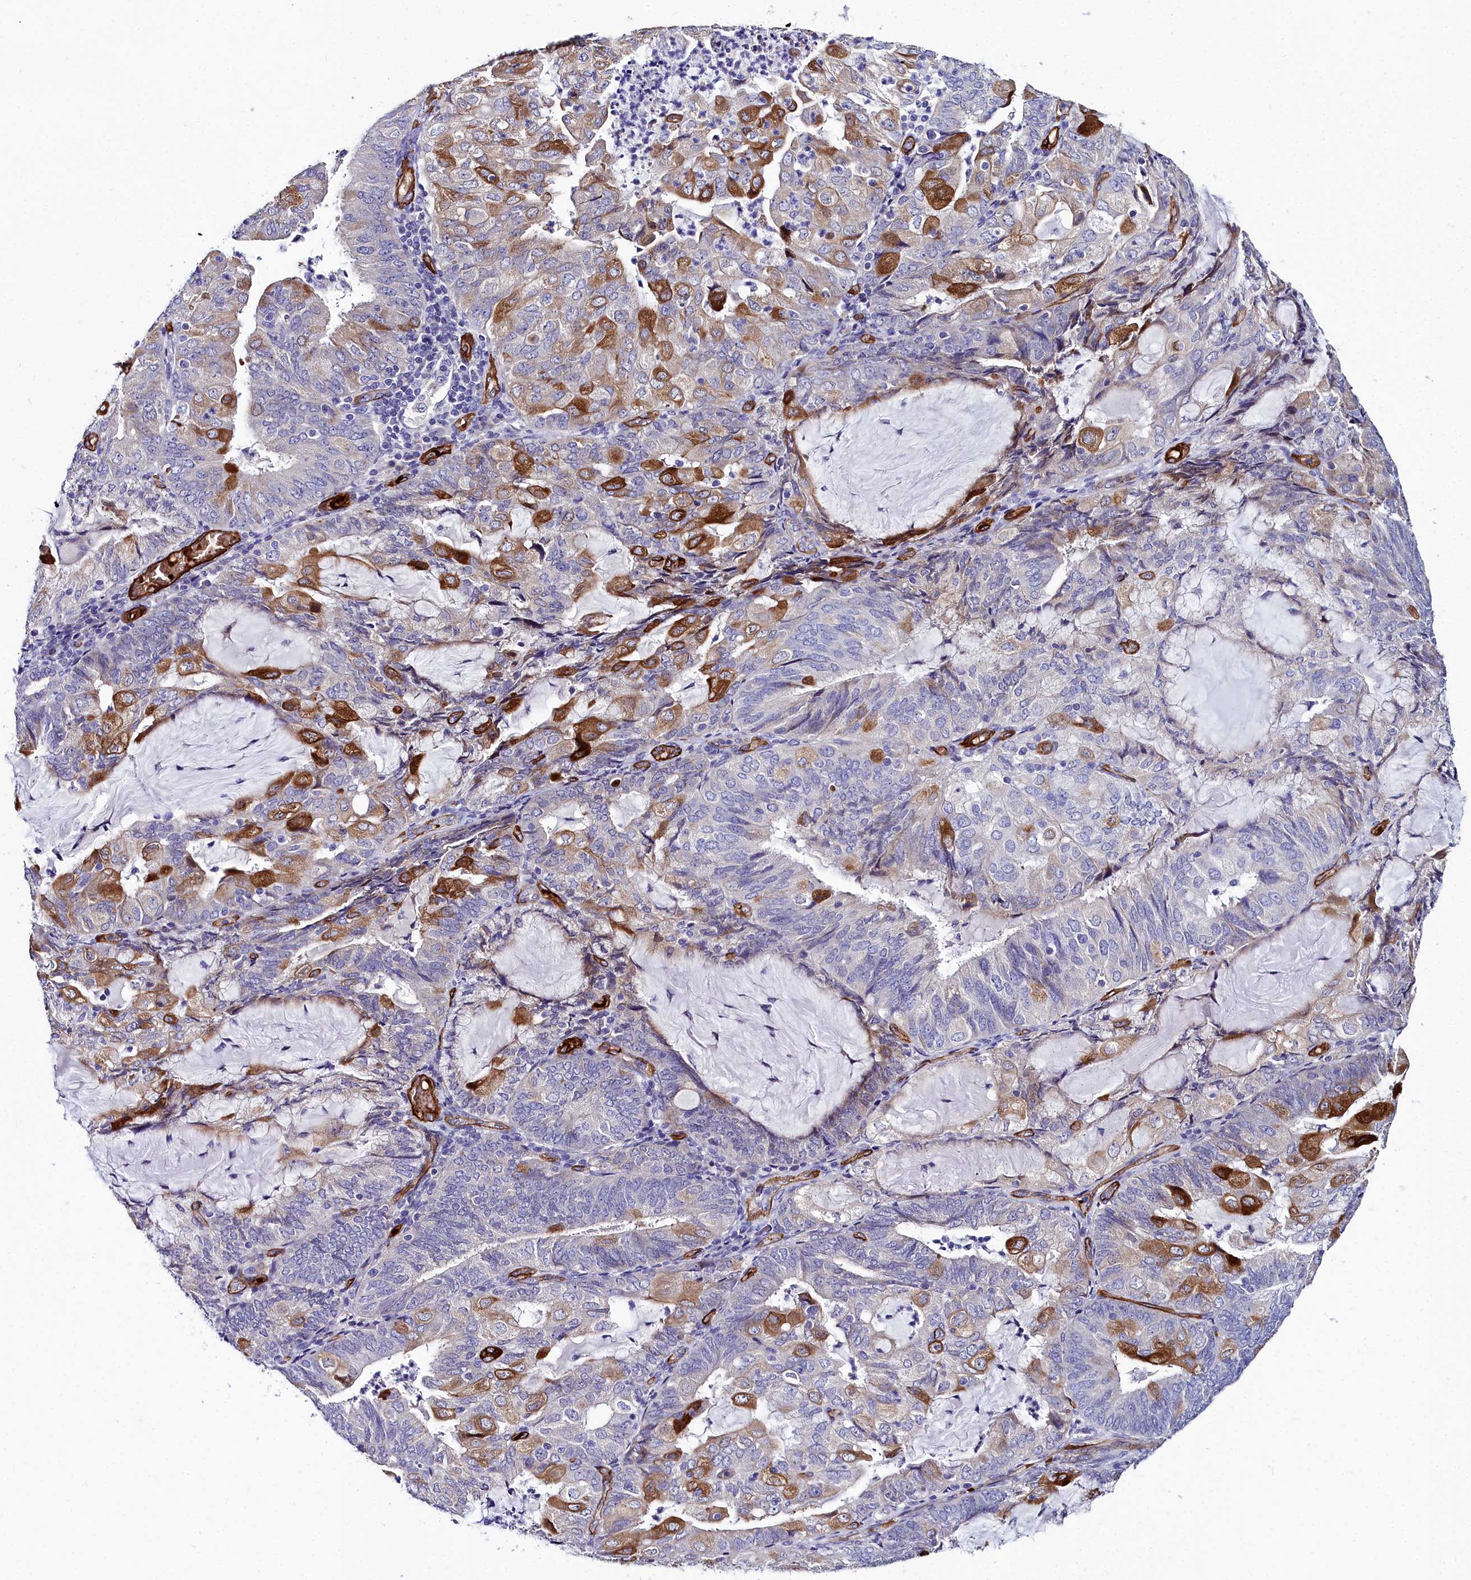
{"staining": {"intensity": "strong", "quantity": "<25%", "location": "cytoplasmic/membranous"}, "tissue": "endometrial cancer", "cell_type": "Tumor cells", "image_type": "cancer", "snomed": [{"axis": "morphology", "description": "Adenocarcinoma, NOS"}, {"axis": "topography", "description": "Endometrium"}], "caption": "High-magnification brightfield microscopy of endometrial cancer stained with DAB (3,3'-diaminobenzidine) (brown) and counterstained with hematoxylin (blue). tumor cells exhibit strong cytoplasmic/membranous positivity is identified in about<25% of cells.", "gene": "CYP4F11", "patient": {"sex": "female", "age": 81}}